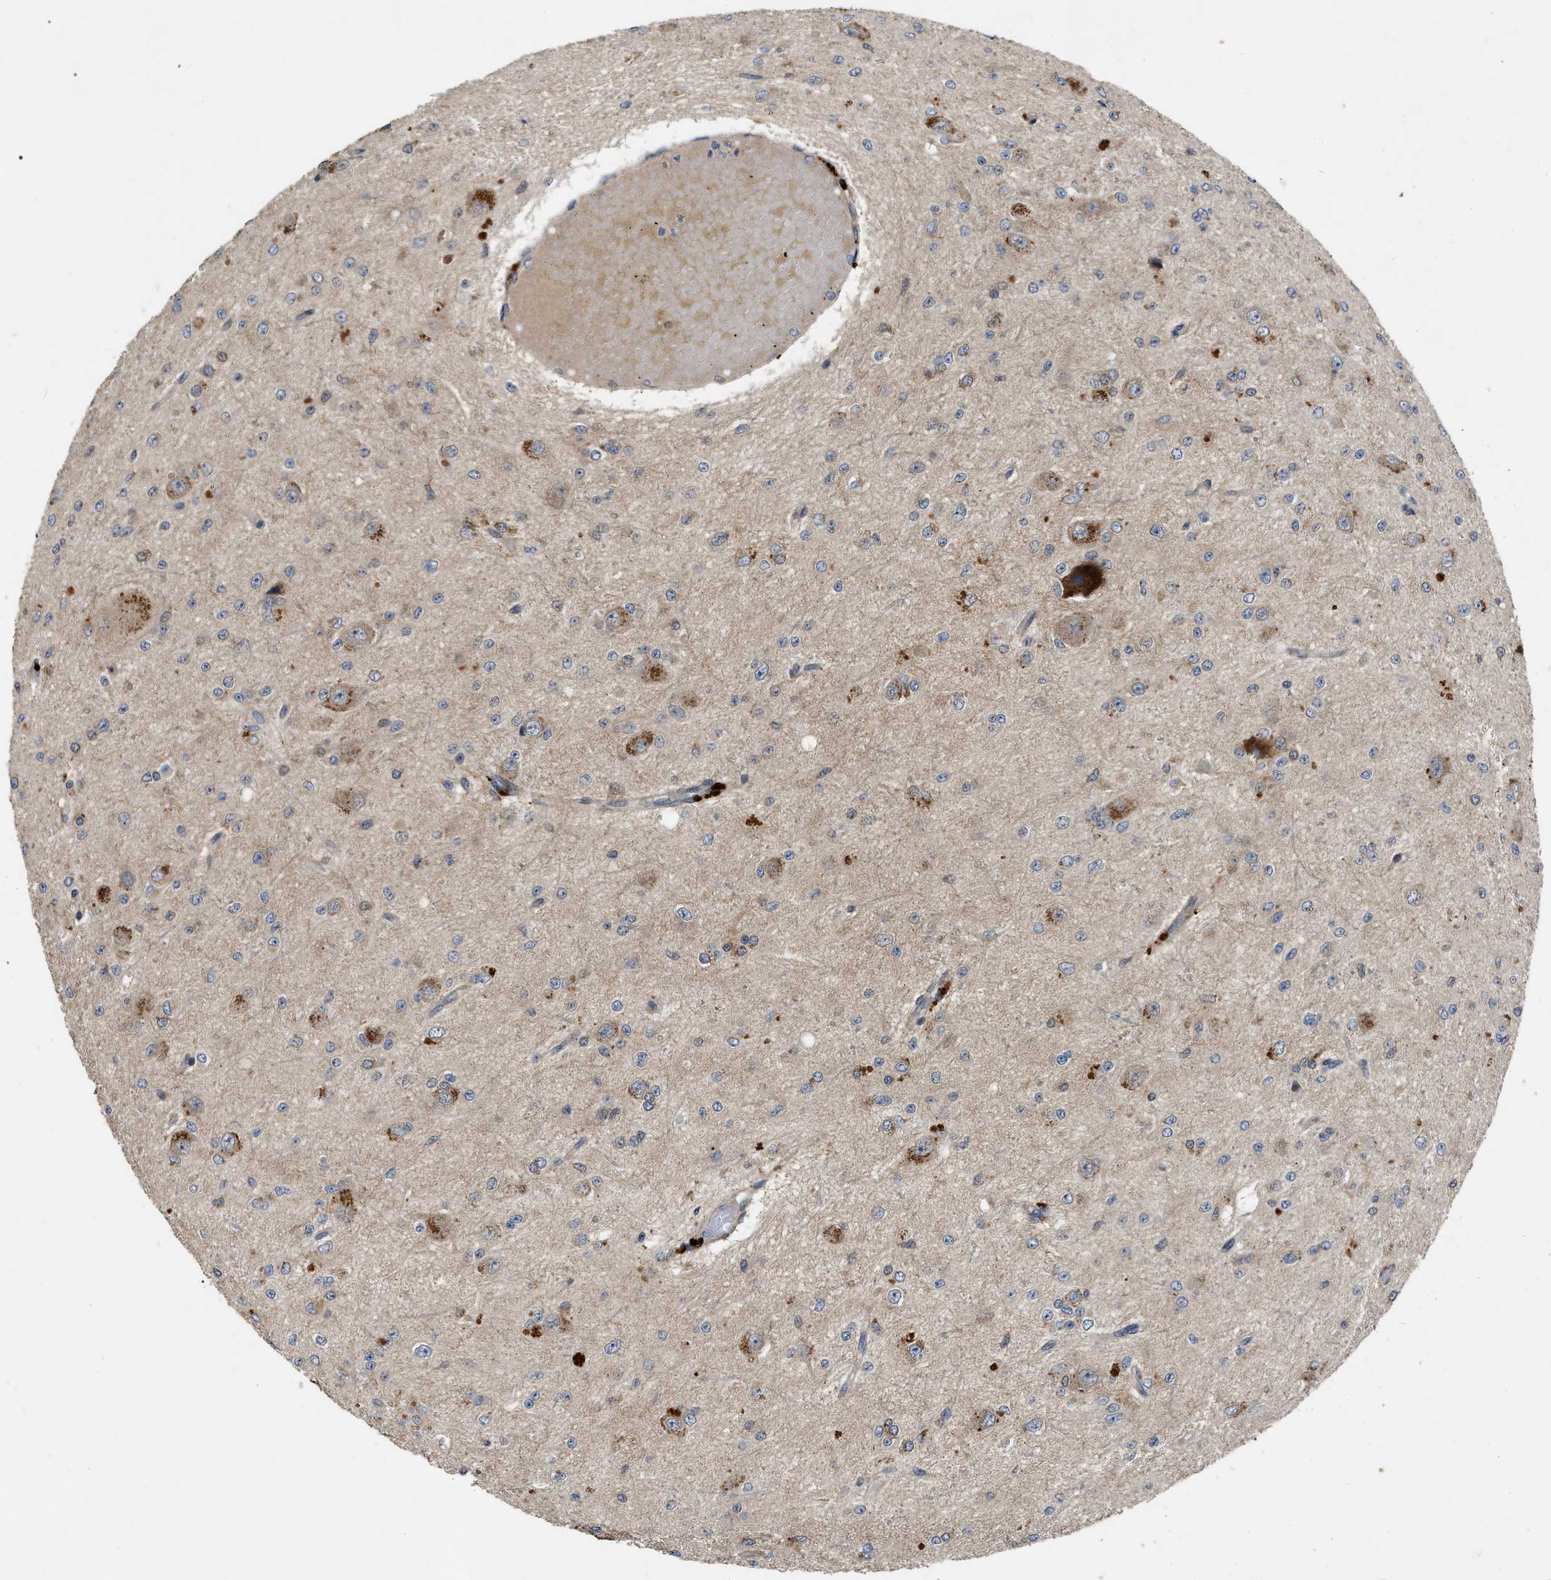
{"staining": {"intensity": "moderate", "quantity": "25%-75%", "location": "cytoplasmic/membranous"}, "tissue": "glioma", "cell_type": "Tumor cells", "image_type": "cancer", "snomed": [{"axis": "morphology", "description": "Glioma, malignant, High grade"}, {"axis": "topography", "description": "pancreas cauda"}], "caption": "DAB (3,3'-diaminobenzidine) immunohistochemical staining of human malignant glioma (high-grade) exhibits moderate cytoplasmic/membranous protein staining in approximately 25%-75% of tumor cells.", "gene": "PPWD1", "patient": {"sex": "male", "age": 60}}